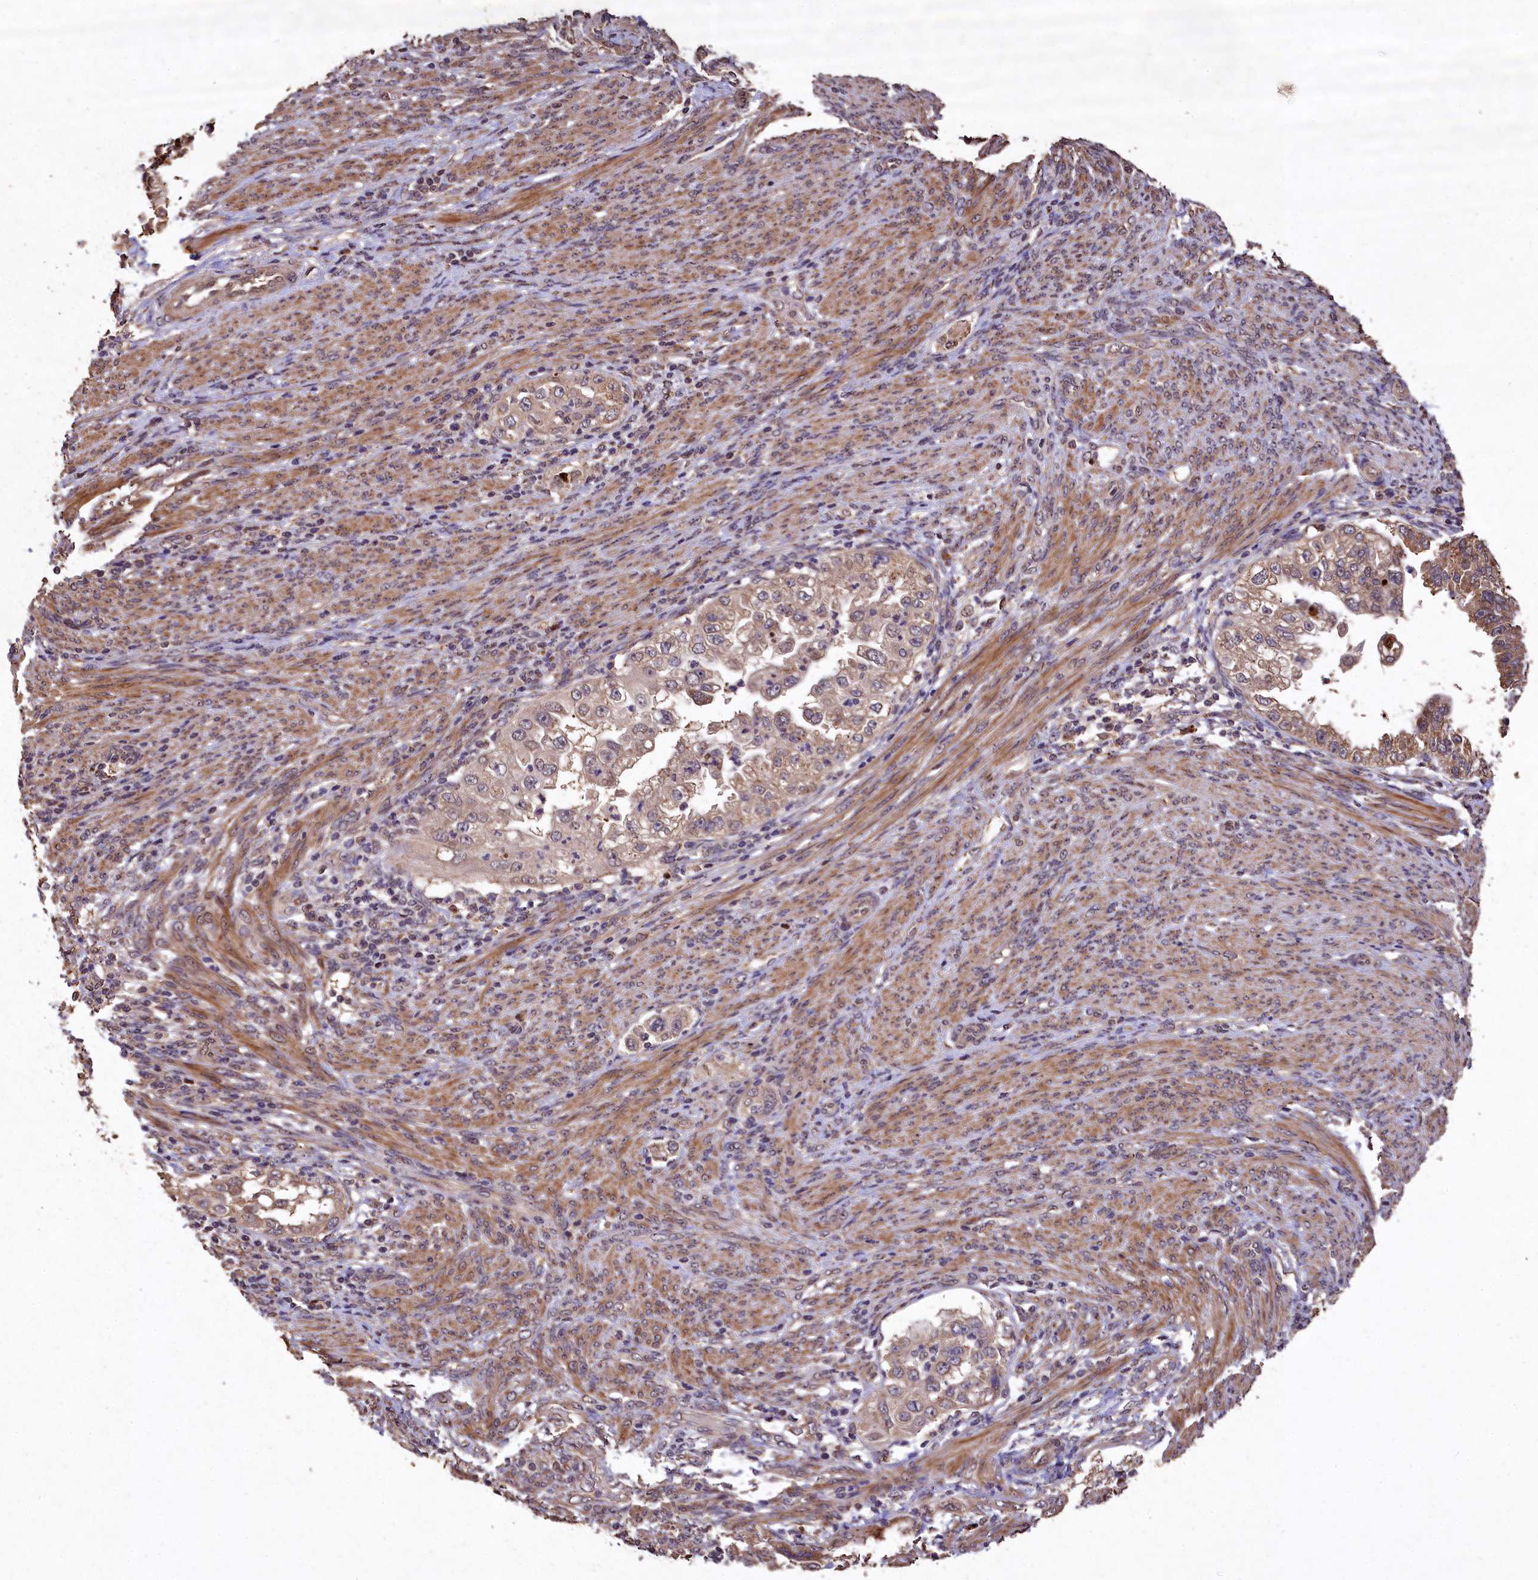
{"staining": {"intensity": "weak", "quantity": ">75%", "location": "cytoplasmic/membranous"}, "tissue": "endometrial cancer", "cell_type": "Tumor cells", "image_type": "cancer", "snomed": [{"axis": "morphology", "description": "Adenocarcinoma, NOS"}, {"axis": "topography", "description": "Endometrium"}], "caption": "Protein expression analysis of endometrial adenocarcinoma exhibits weak cytoplasmic/membranous staining in approximately >75% of tumor cells.", "gene": "LSM4", "patient": {"sex": "female", "age": 85}}